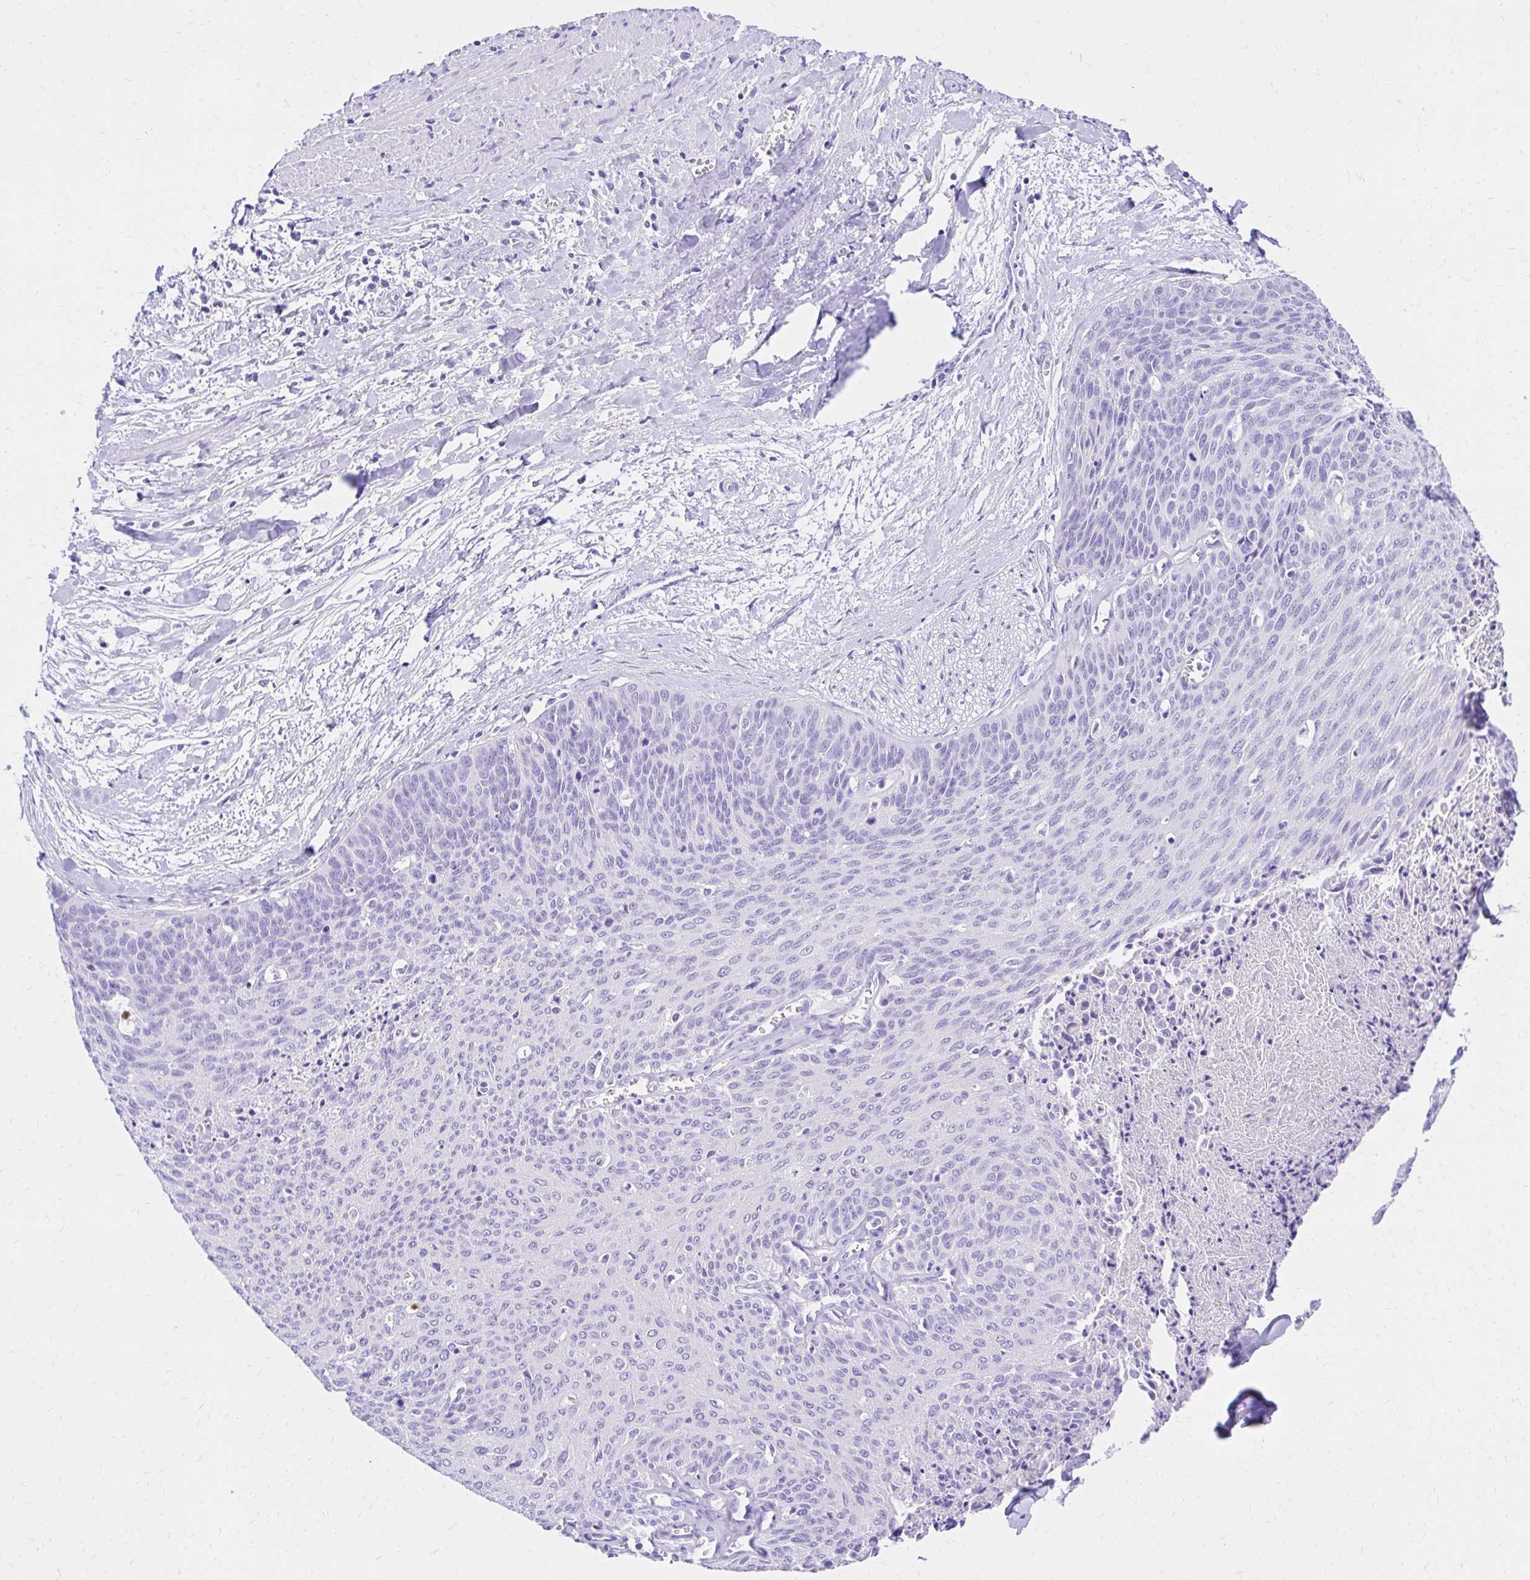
{"staining": {"intensity": "negative", "quantity": "none", "location": "none"}, "tissue": "cervical cancer", "cell_type": "Tumor cells", "image_type": "cancer", "snomed": [{"axis": "morphology", "description": "Squamous cell carcinoma, NOS"}, {"axis": "topography", "description": "Cervix"}], "caption": "The immunohistochemistry (IHC) photomicrograph has no significant positivity in tumor cells of cervical cancer (squamous cell carcinoma) tissue.", "gene": "S100G", "patient": {"sex": "female", "age": 55}}